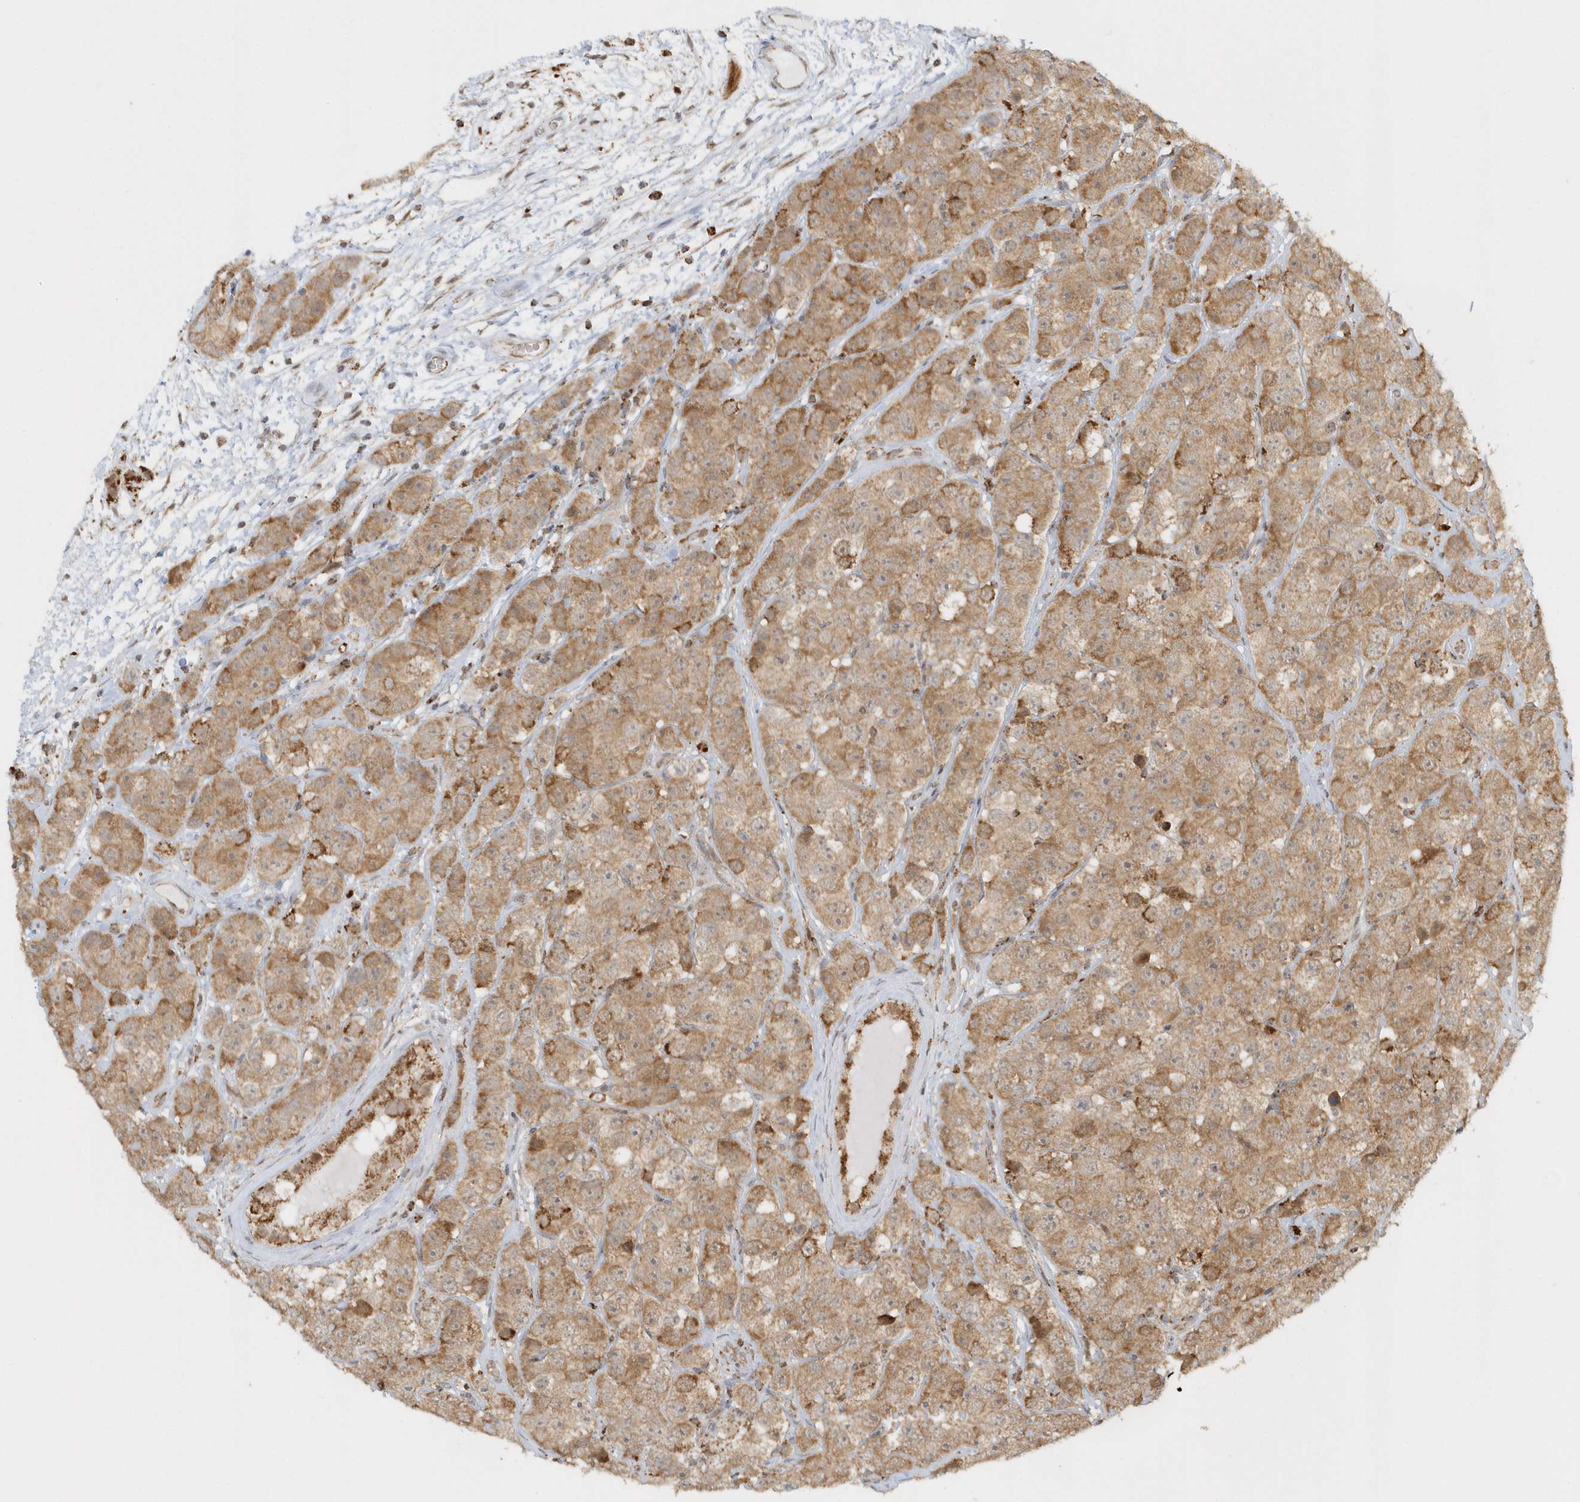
{"staining": {"intensity": "moderate", "quantity": ">75%", "location": "cytoplasmic/membranous"}, "tissue": "testis cancer", "cell_type": "Tumor cells", "image_type": "cancer", "snomed": [{"axis": "morphology", "description": "Seminoma, NOS"}, {"axis": "topography", "description": "Testis"}], "caption": "This histopathology image displays seminoma (testis) stained with immunohistochemistry (IHC) to label a protein in brown. The cytoplasmic/membranous of tumor cells show moderate positivity for the protein. Nuclei are counter-stained blue.", "gene": "PSMD6", "patient": {"sex": "male", "age": 28}}